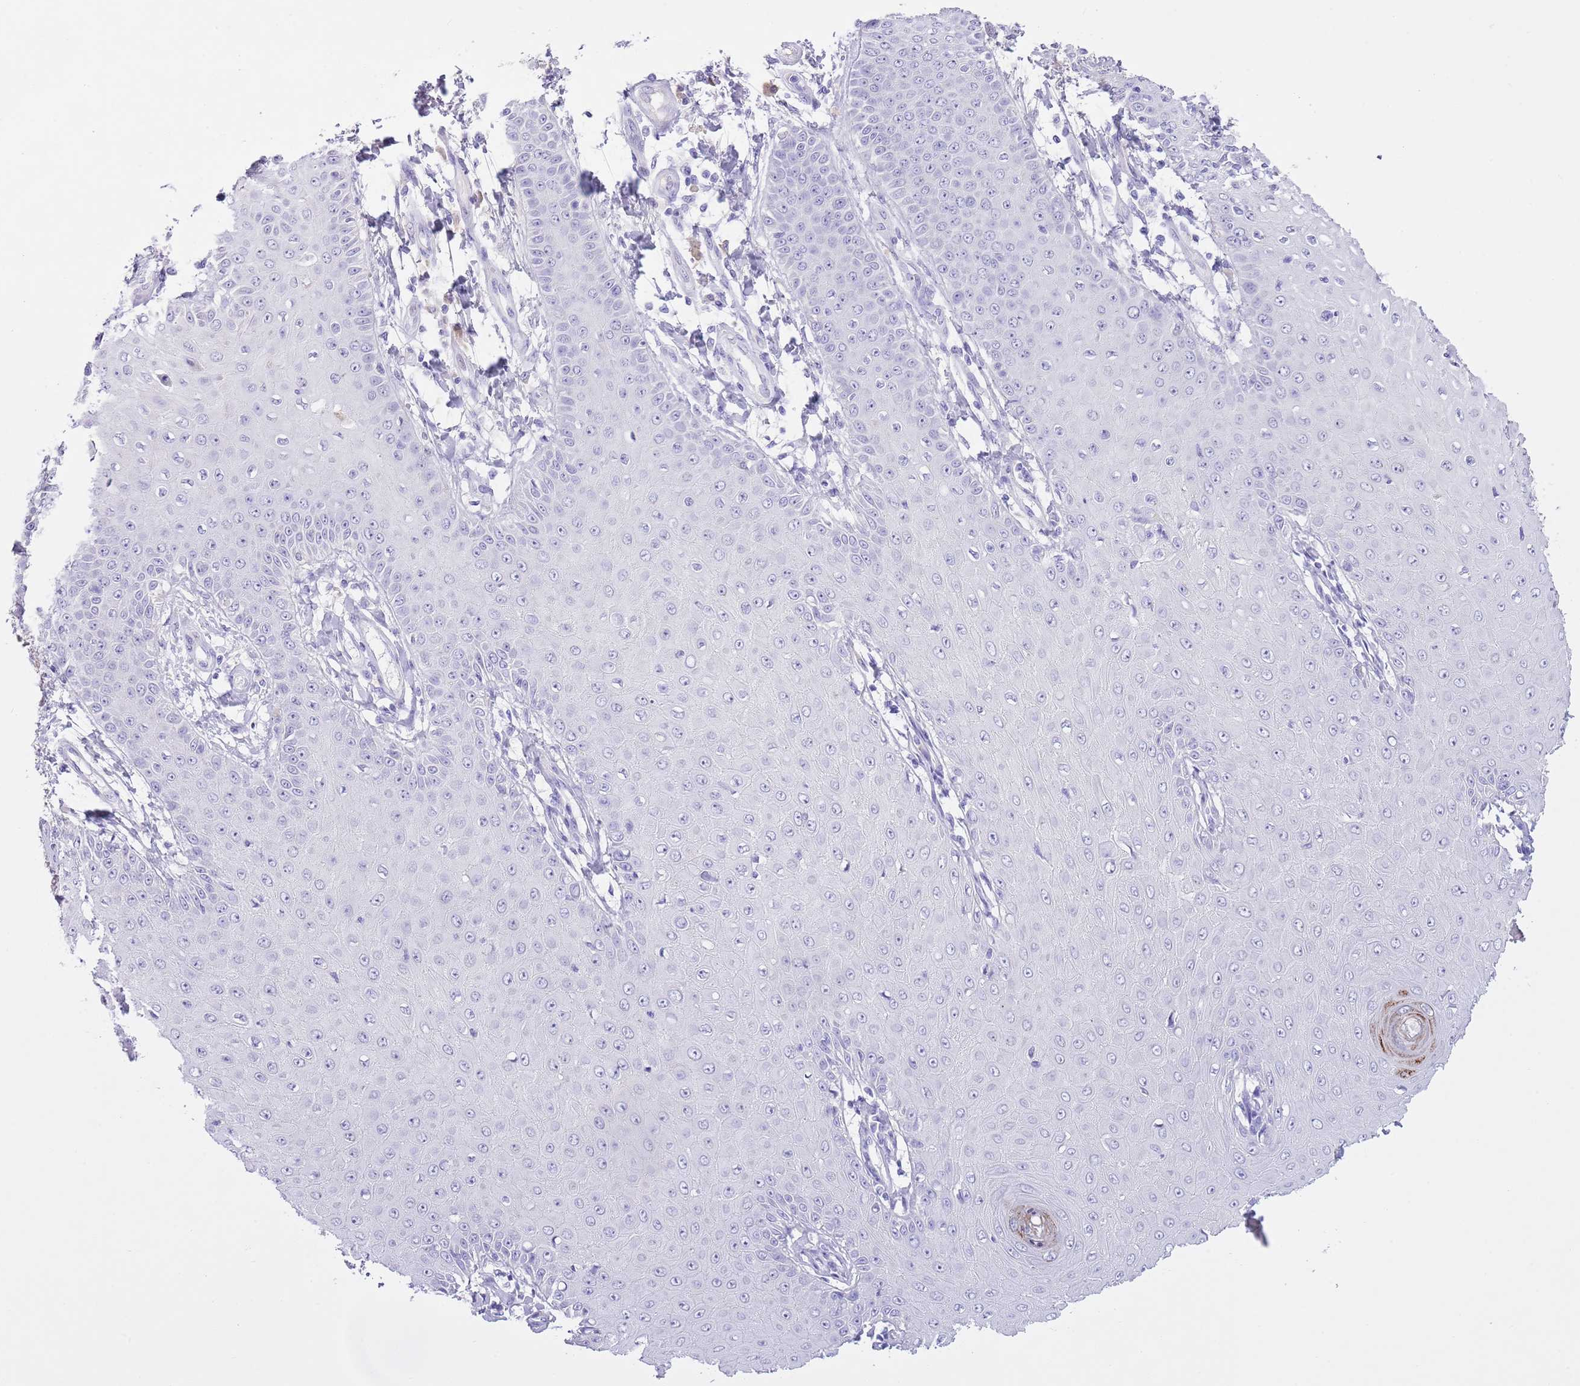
{"staining": {"intensity": "moderate", "quantity": "<25%", "location": "cytoplasmic/membranous"}, "tissue": "skin cancer", "cell_type": "Tumor cells", "image_type": "cancer", "snomed": [{"axis": "morphology", "description": "Squamous cell carcinoma, NOS"}, {"axis": "topography", "description": "Skin"}], "caption": "Approximately <25% of tumor cells in skin squamous cell carcinoma reveal moderate cytoplasmic/membranous protein staining as visualized by brown immunohistochemical staining.", "gene": "CLEC2A", "patient": {"sex": "male", "age": 70}}